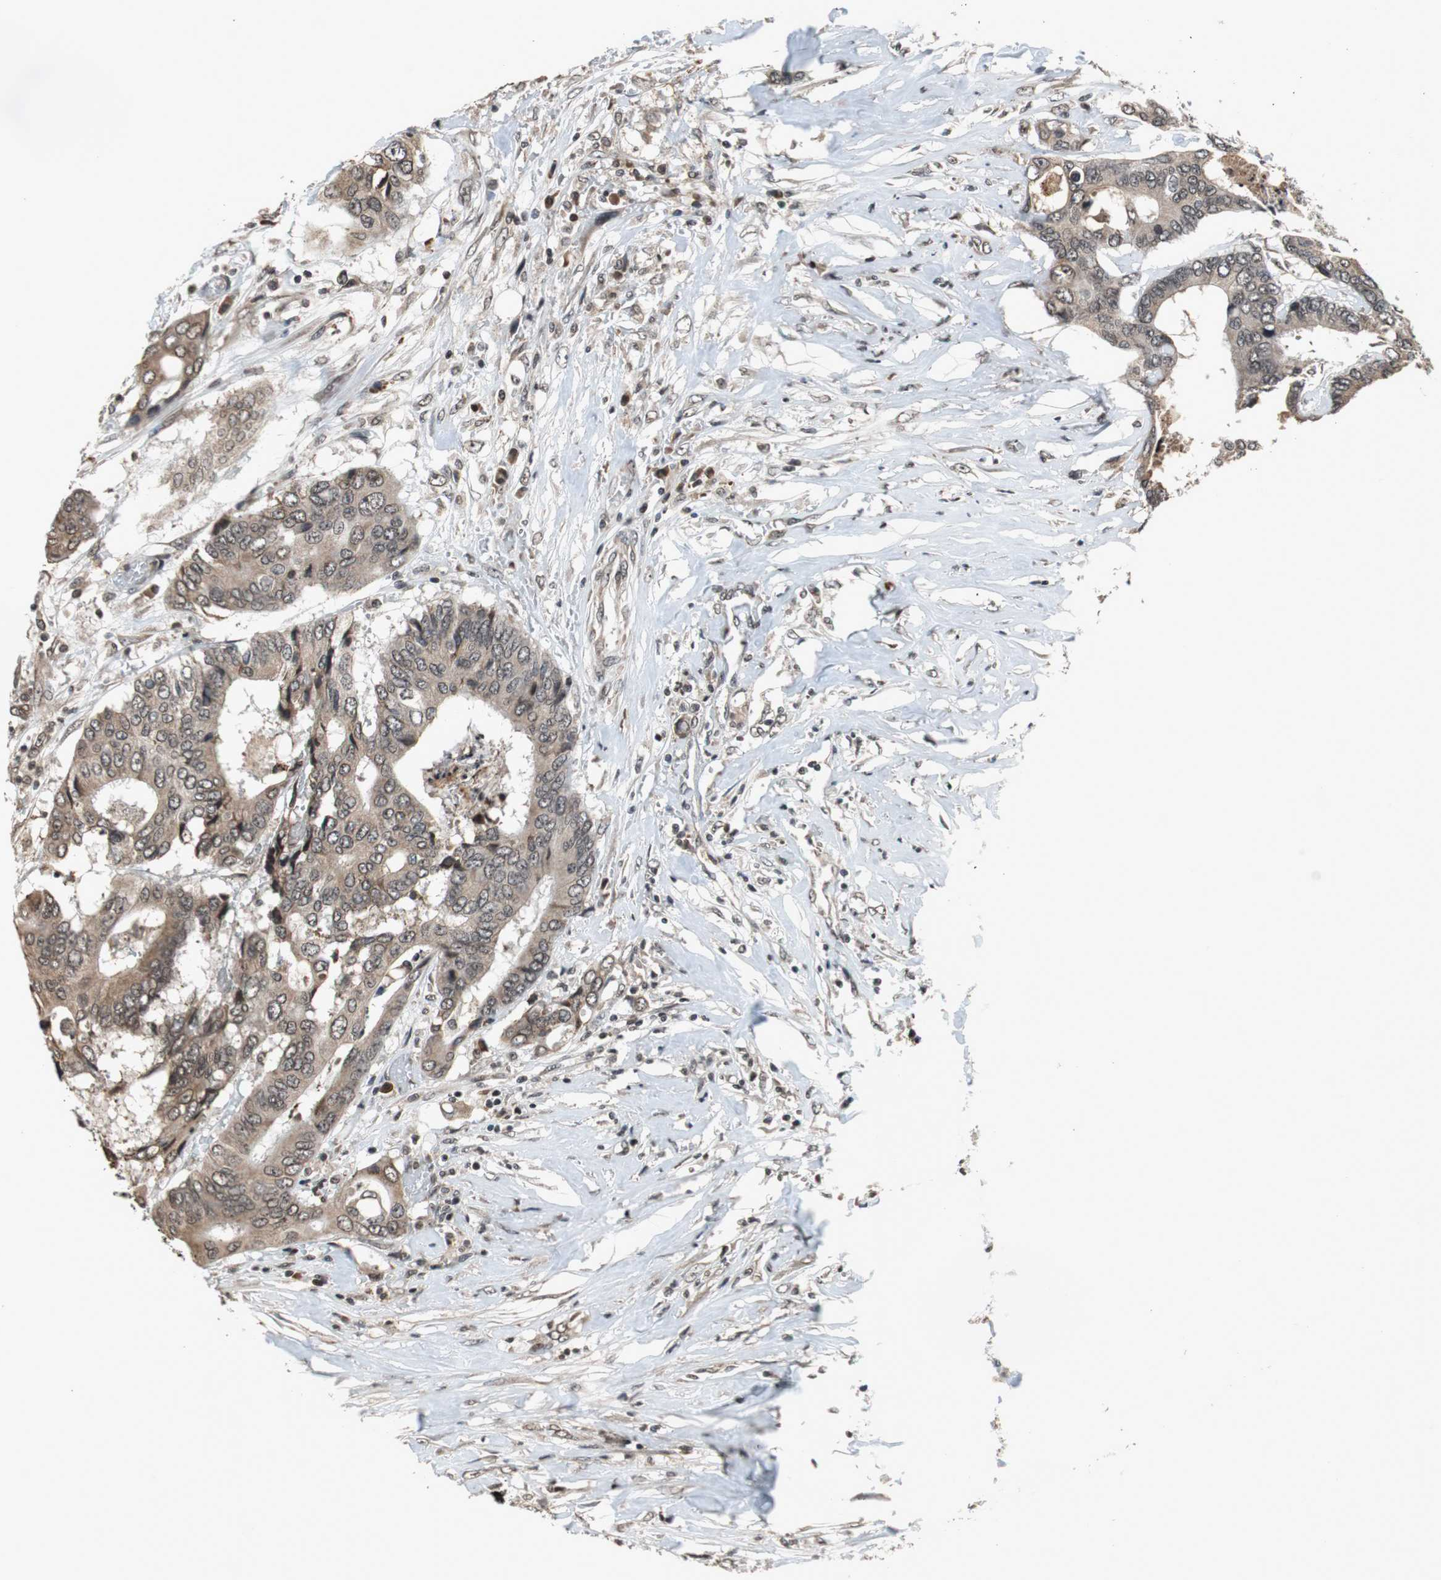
{"staining": {"intensity": "weak", "quantity": ">75%", "location": "cytoplasmic/membranous,nuclear"}, "tissue": "colorectal cancer", "cell_type": "Tumor cells", "image_type": "cancer", "snomed": [{"axis": "morphology", "description": "Adenocarcinoma, NOS"}, {"axis": "topography", "description": "Rectum"}], "caption": "This is an image of immunohistochemistry staining of adenocarcinoma (colorectal), which shows weak staining in the cytoplasmic/membranous and nuclear of tumor cells.", "gene": "REST", "patient": {"sex": "male", "age": 55}}